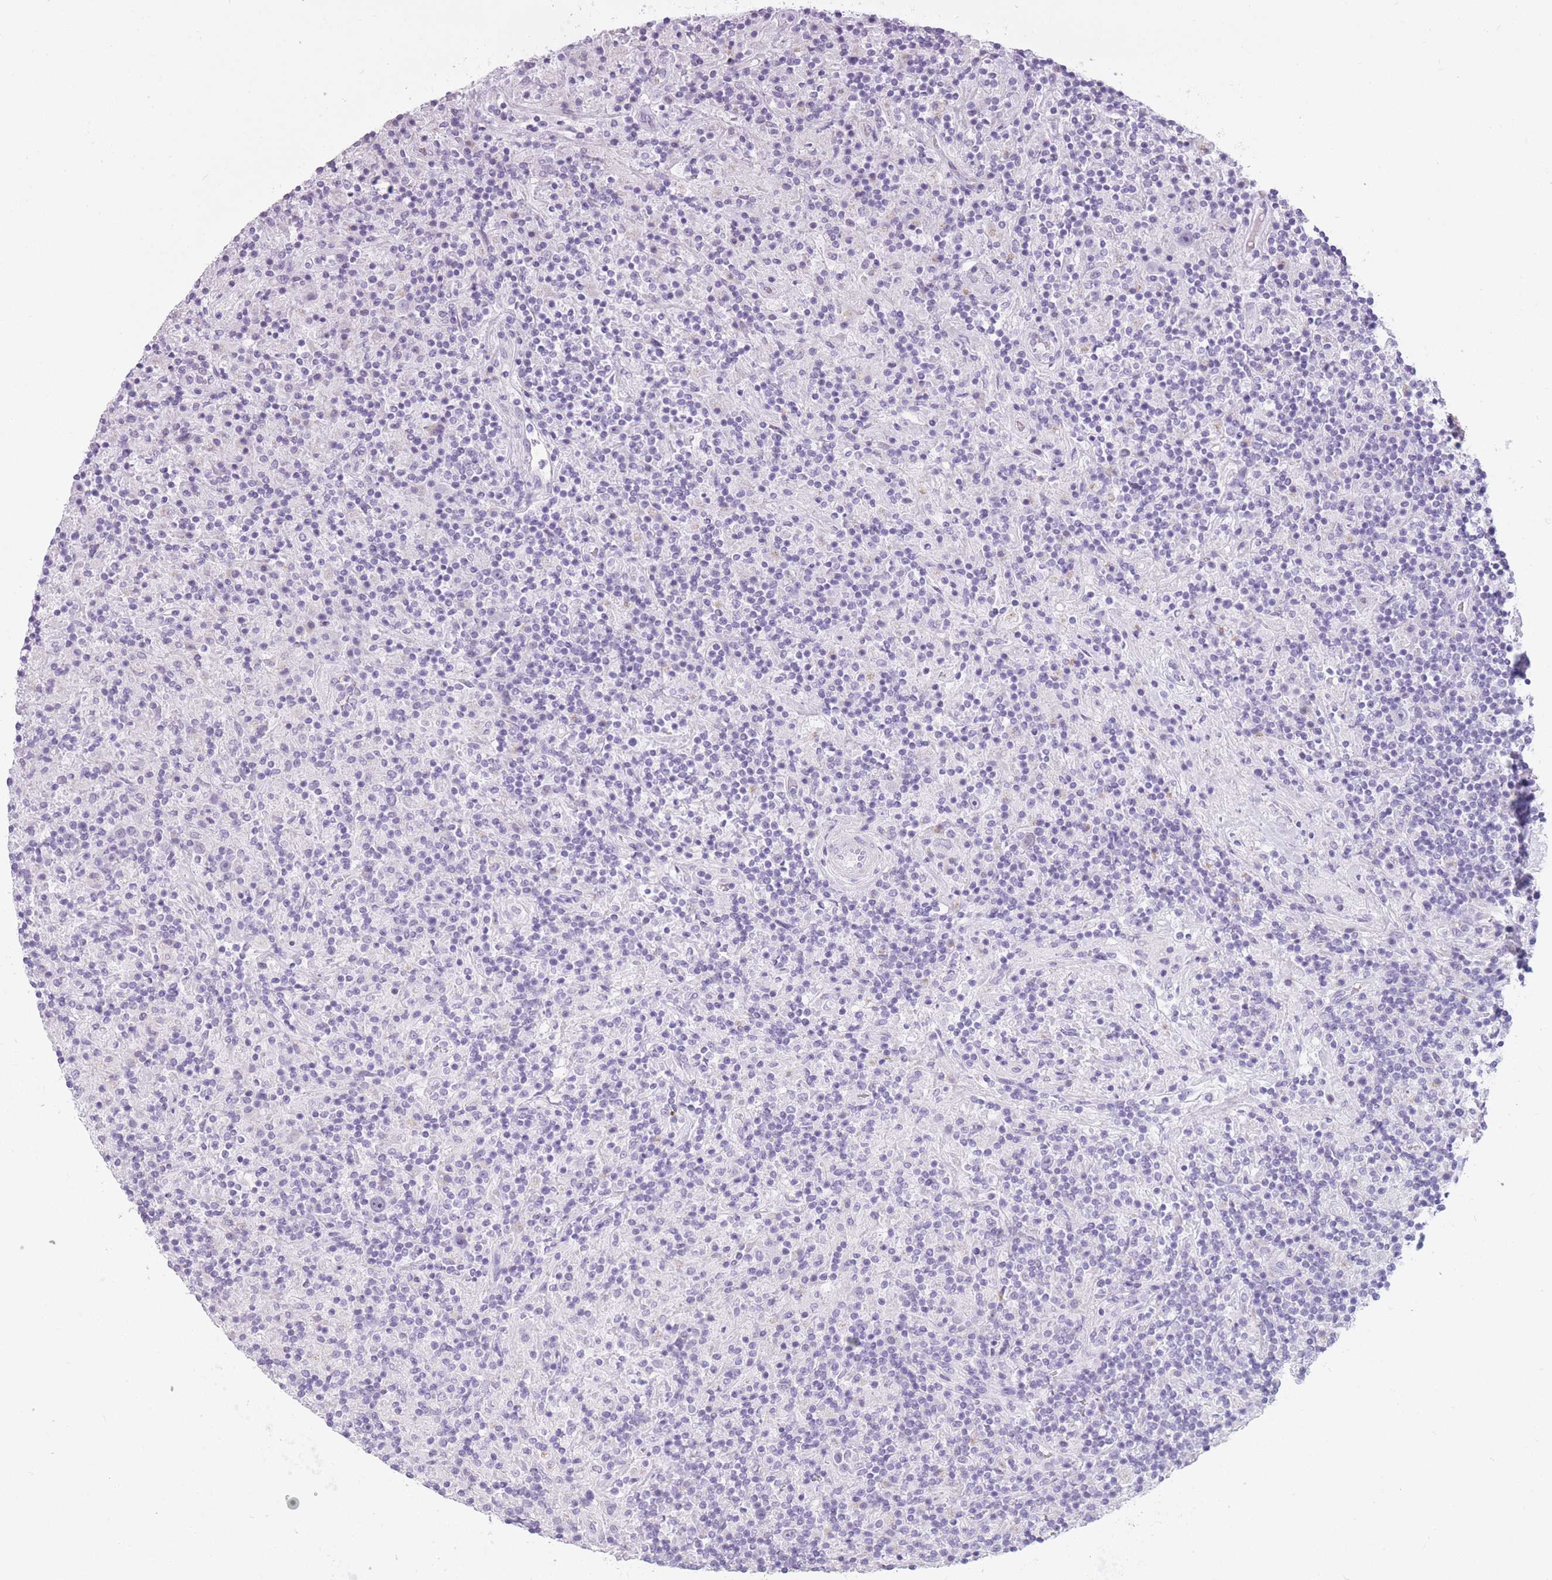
{"staining": {"intensity": "negative", "quantity": "none", "location": "none"}, "tissue": "lymphoma", "cell_type": "Tumor cells", "image_type": "cancer", "snomed": [{"axis": "morphology", "description": "Hodgkin's disease, NOS"}, {"axis": "topography", "description": "Lymph node"}], "caption": "The histopathology image exhibits no significant expression in tumor cells of Hodgkin's disease. (DAB (3,3'-diaminobenzidine) IHC visualized using brightfield microscopy, high magnification).", "gene": "GOLGA6D", "patient": {"sex": "male", "age": 70}}